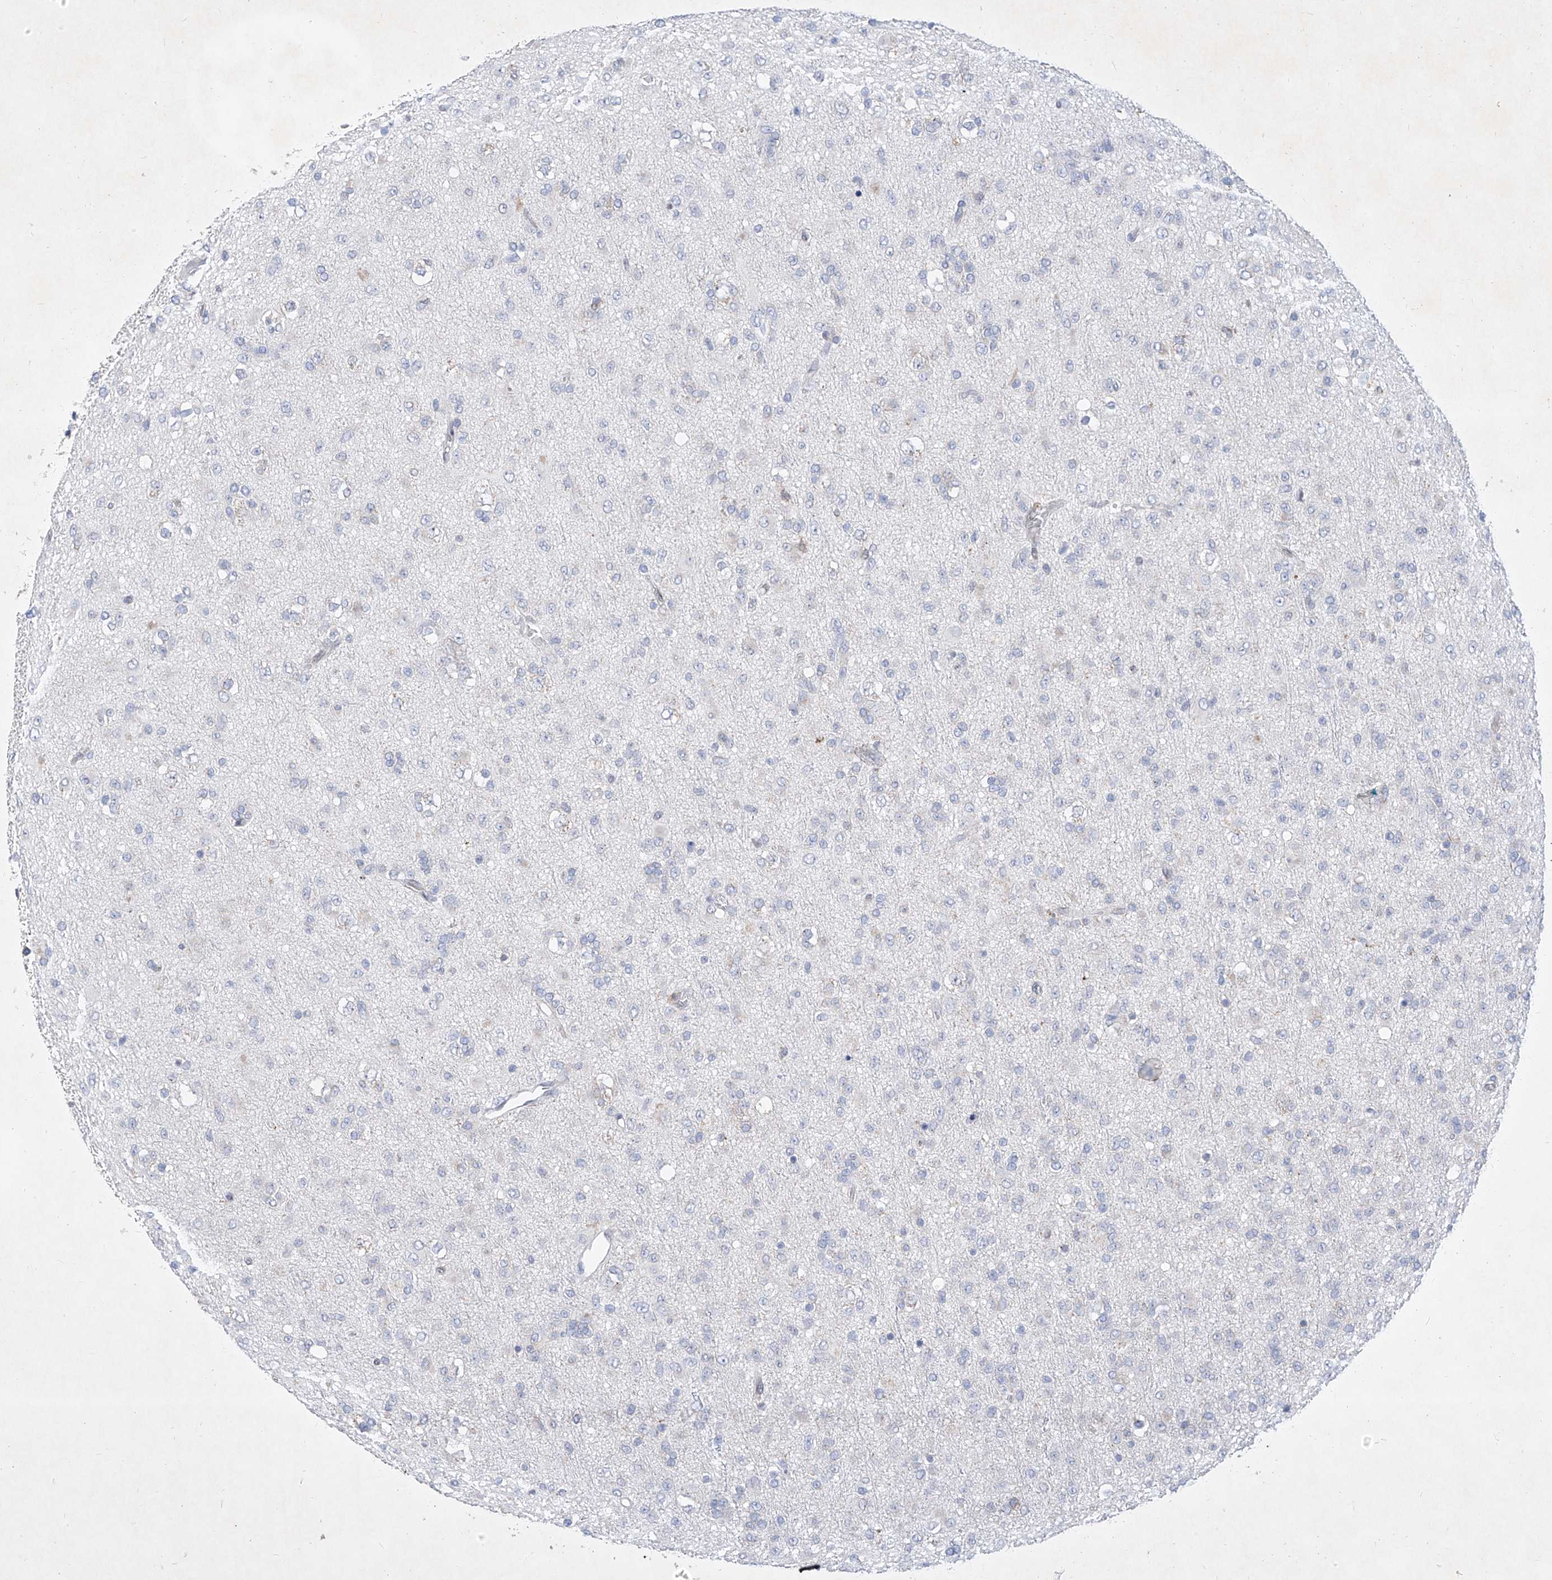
{"staining": {"intensity": "negative", "quantity": "none", "location": "none"}, "tissue": "glioma", "cell_type": "Tumor cells", "image_type": "cancer", "snomed": [{"axis": "morphology", "description": "Glioma, malignant, Low grade"}, {"axis": "topography", "description": "Brain"}], "caption": "Glioma was stained to show a protein in brown. There is no significant staining in tumor cells.", "gene": "MX2", "patient": {"sex": "male", "age": 65}}